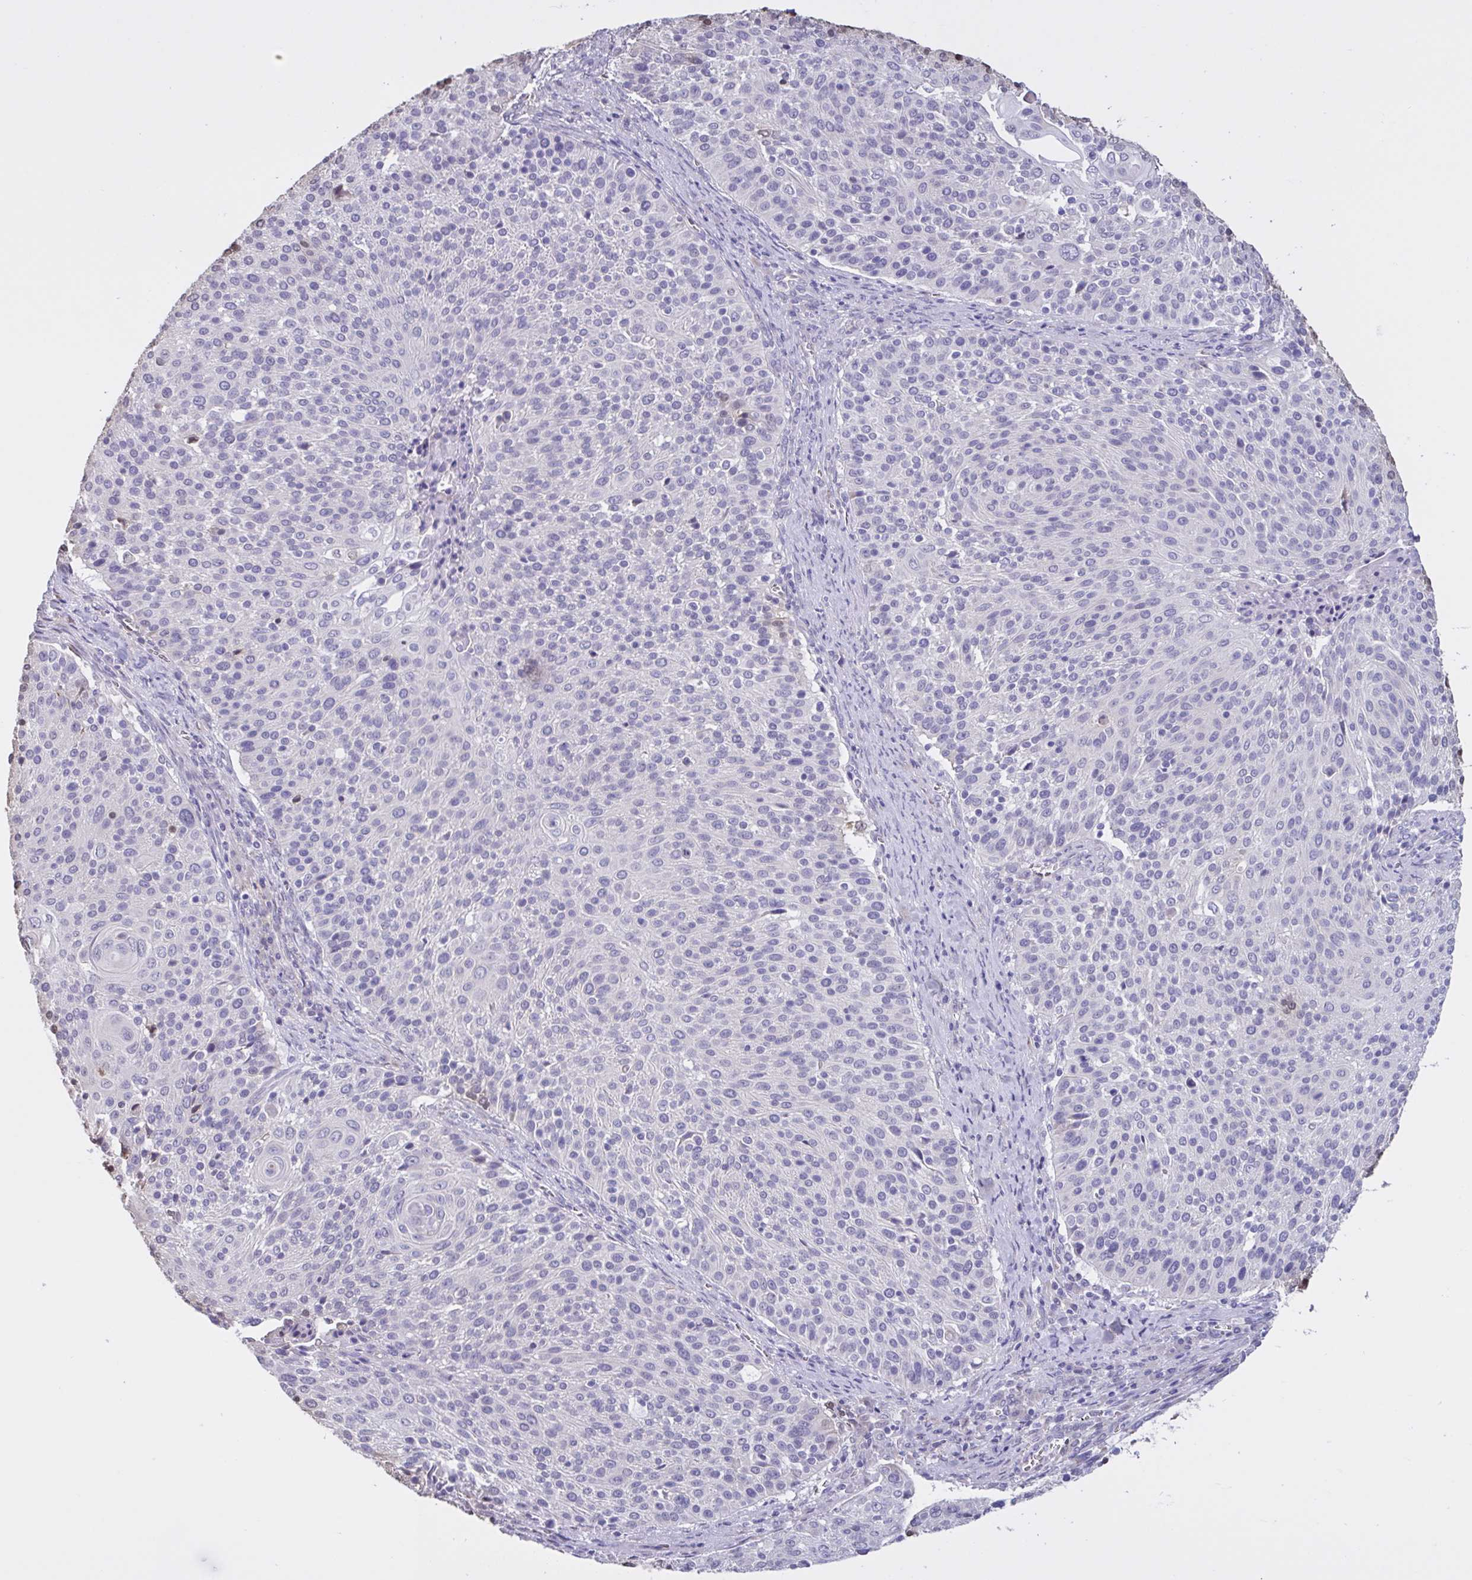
{"staining": {"intensity": "negative", "quantity": "none", "location": "none"}, "tissue": "cervical cancer", "cell_type": "Tumor cells", "image_type": "cancer", "snomed": [{"axis": "morphology", "description": "Squamous cell carcinoma, NOS"}, {"axis": "topography", "description": "Cervix"}], "caption": "Immunohistochemistry (IHC) of human squamous cell carcinoma (cervical) shows no positivity in tumor cells.", "gene": "MRGPRX2", "patient": {"sex": "female", "age": 31}}